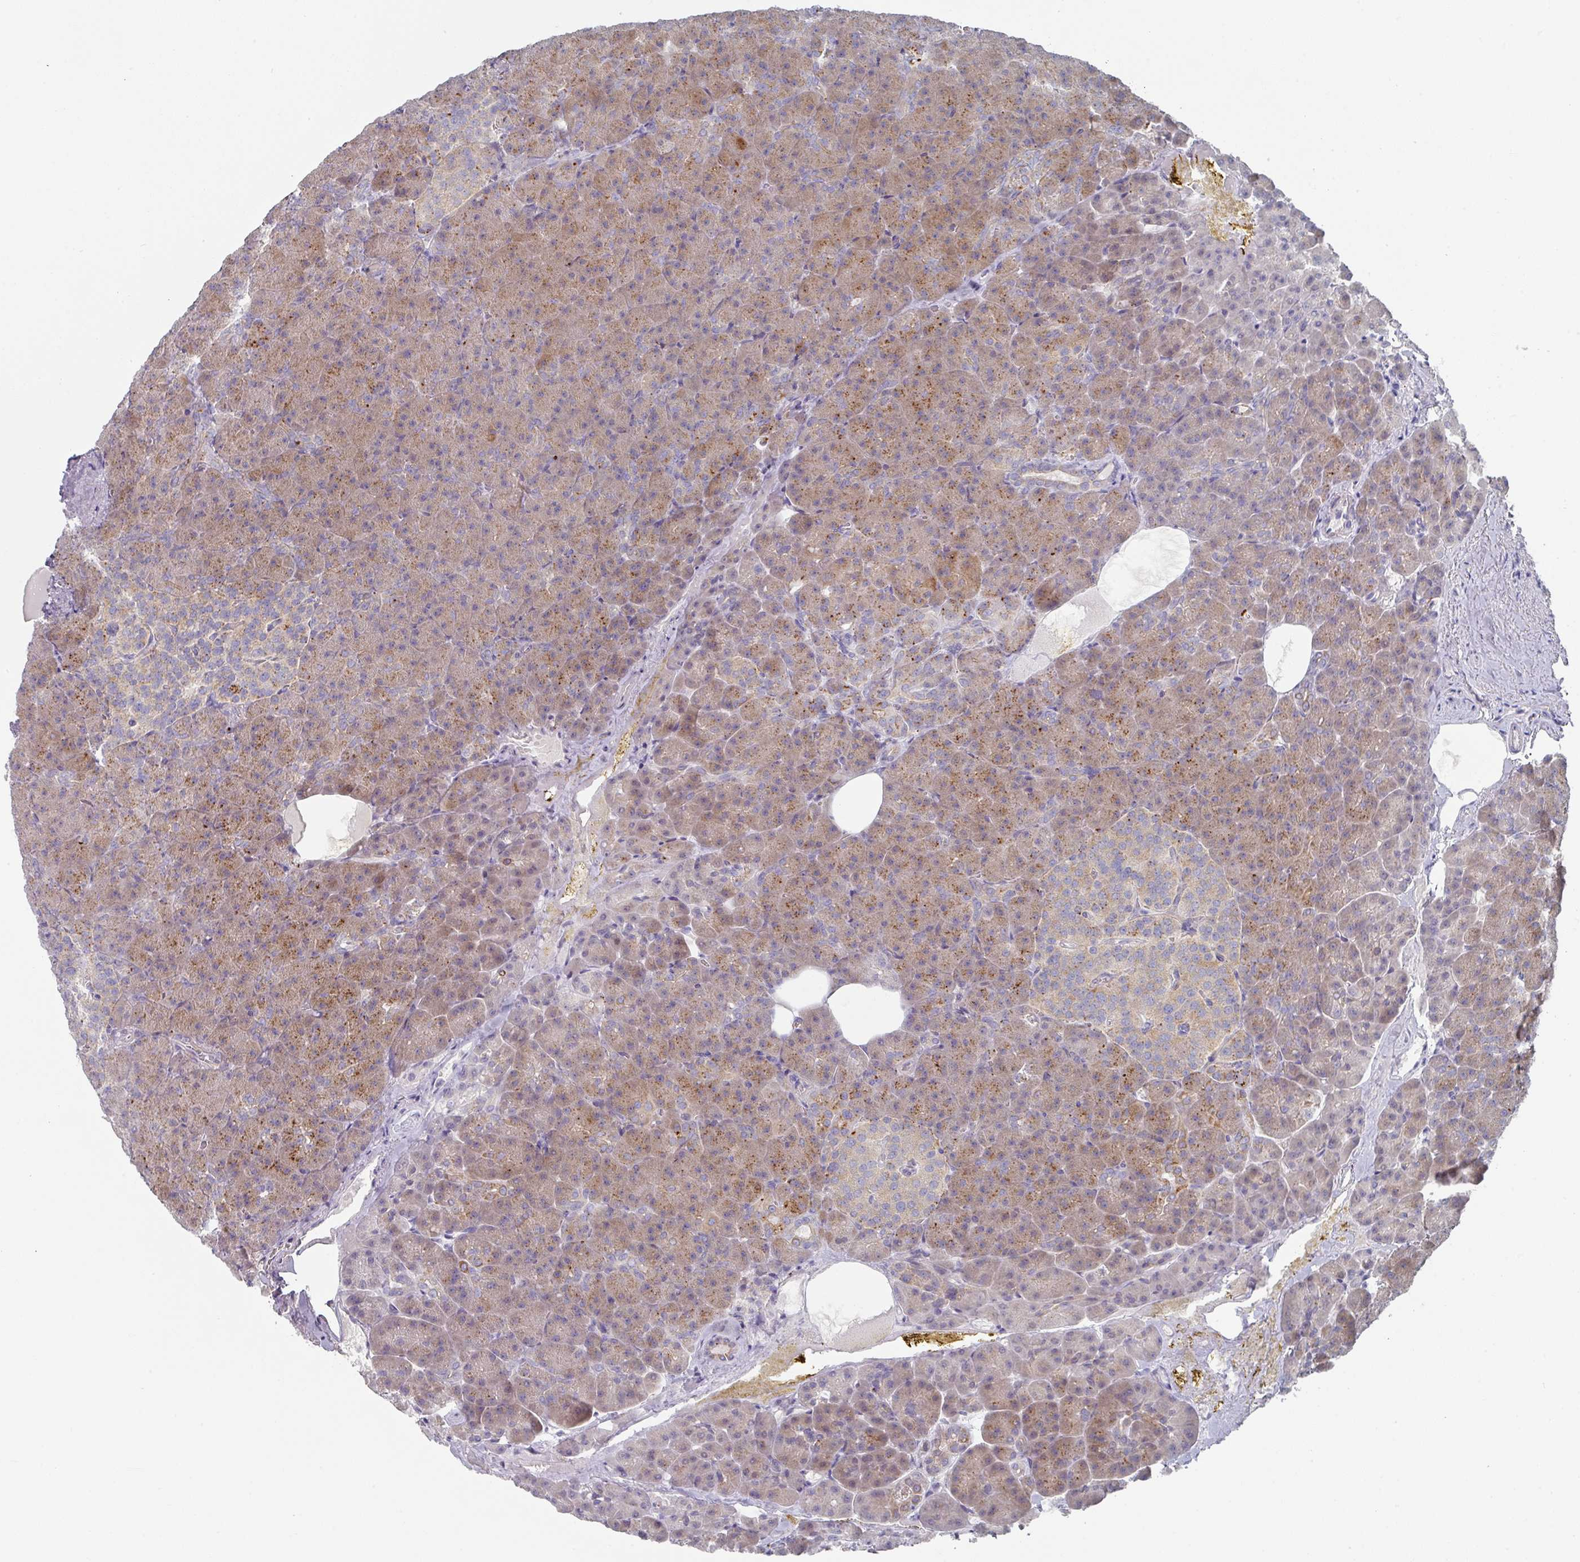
{"staining": {"intensity": "moderate", "quantity": "25%-75%", "location": "cytoplasmic/membranous"}, "tissue": "pancreas", "cell_type": "Exocrine glandular cells", "image_type": "normal", "snomed": [{"axis": "morphology", "description": "Normal tissue, NOS"}, {"axis": "topography", "description": "Pancreas"}], "caption": "Immunohistochemistry (IHC) histopathology image of benign pancreas stained for a protein (brown), which exhibits medium levels of moderate cytoplasmic/membranous staining in about 25%-75% of exocrine glandular cells.", "gene": "NT5C1A", "patient": {"sex": "female", "age": 74}}